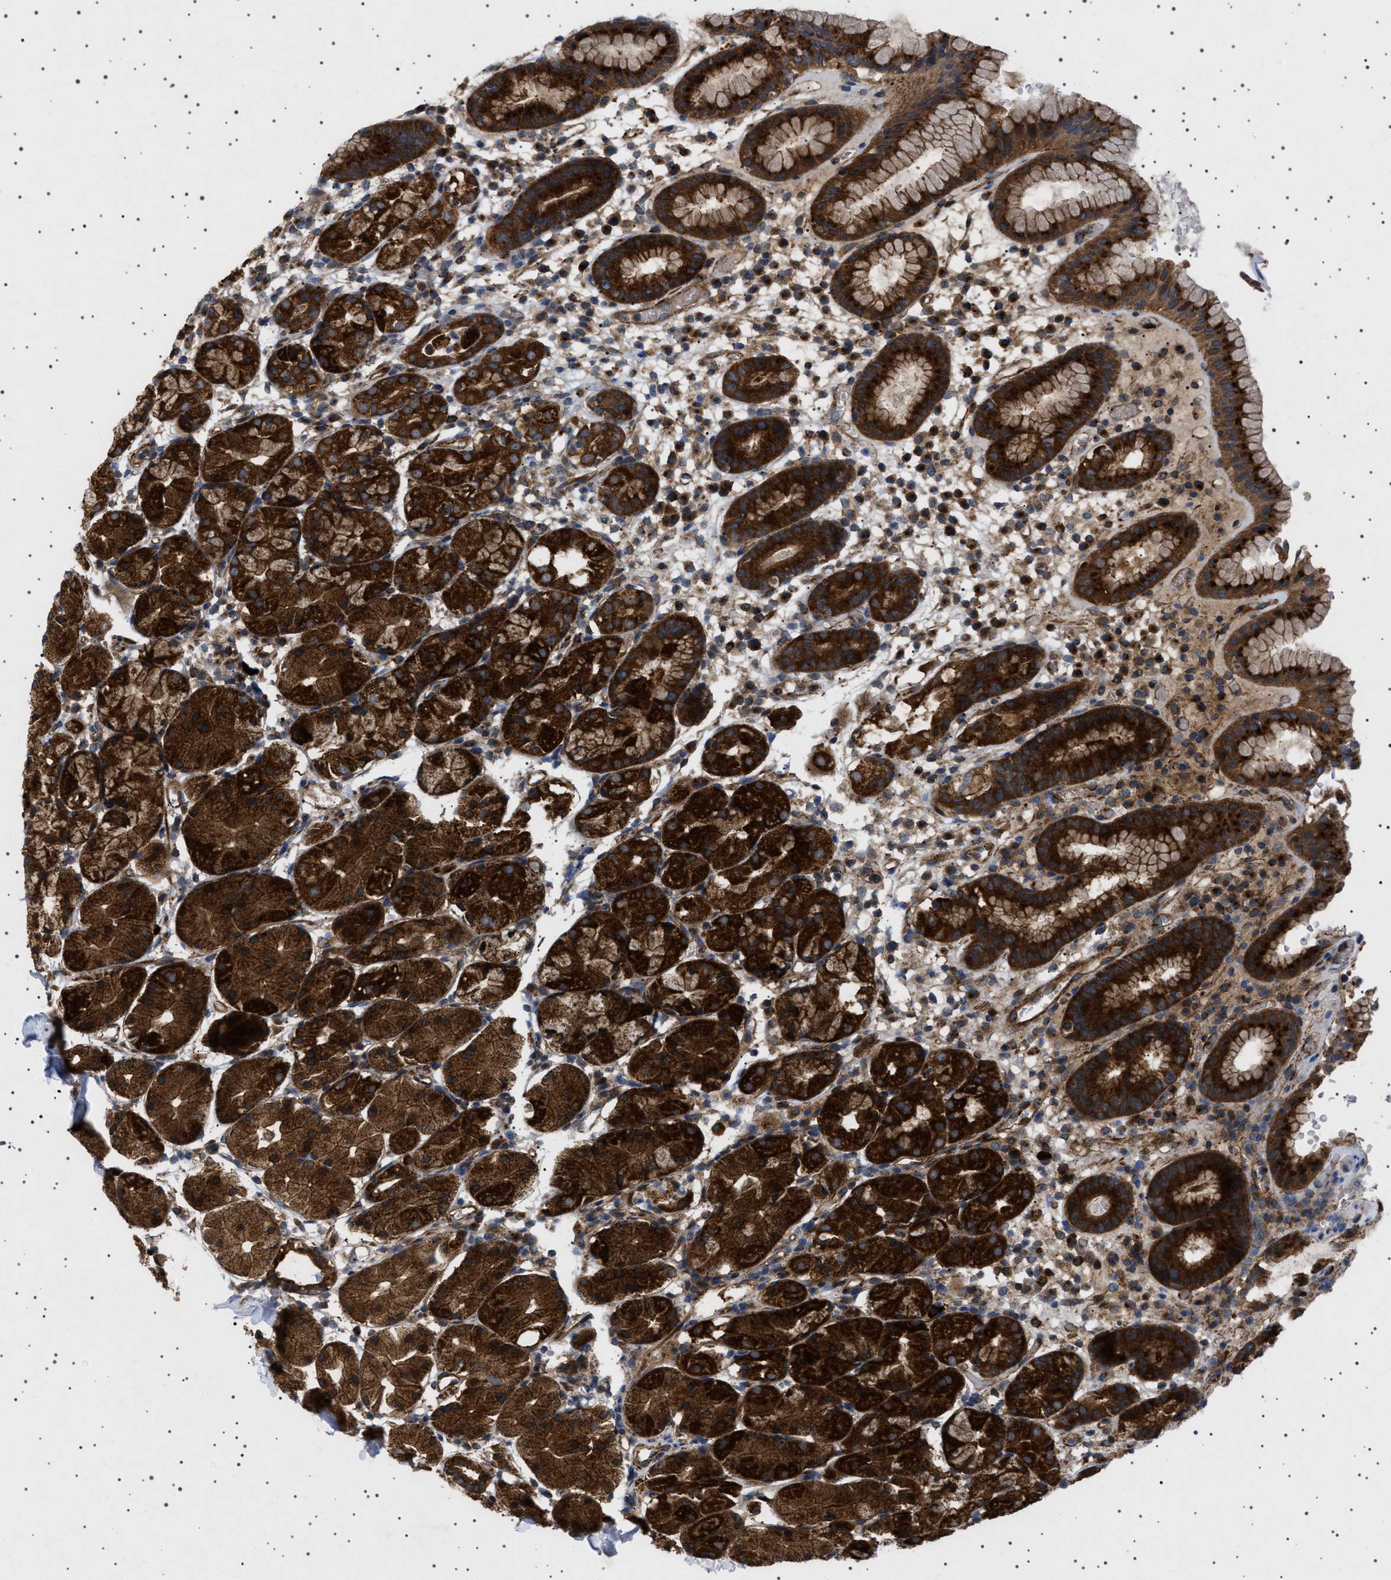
{"staining": {"intensity": "strong", "quantity": ">75%", "location": "cytoplasmic/membranous"}, "tissue": "stomach", "cell_type": "Glandular cells", "image_type": "normal", "snomed": [{"axis": "morphology", "description": "Normal tissue, NOS"}, {"axis": "topography", "description": "Stomach"}, {"axis": "topography", "description": "Stomach, lower"}], "caption": "Protein staining by IHC reveals strong cytoplasmic/membranous staining in approximately >75% of glandular cells in normal stomach.", "gene": "CCDC186", "patient": {"sex": "female", "age": 75}}